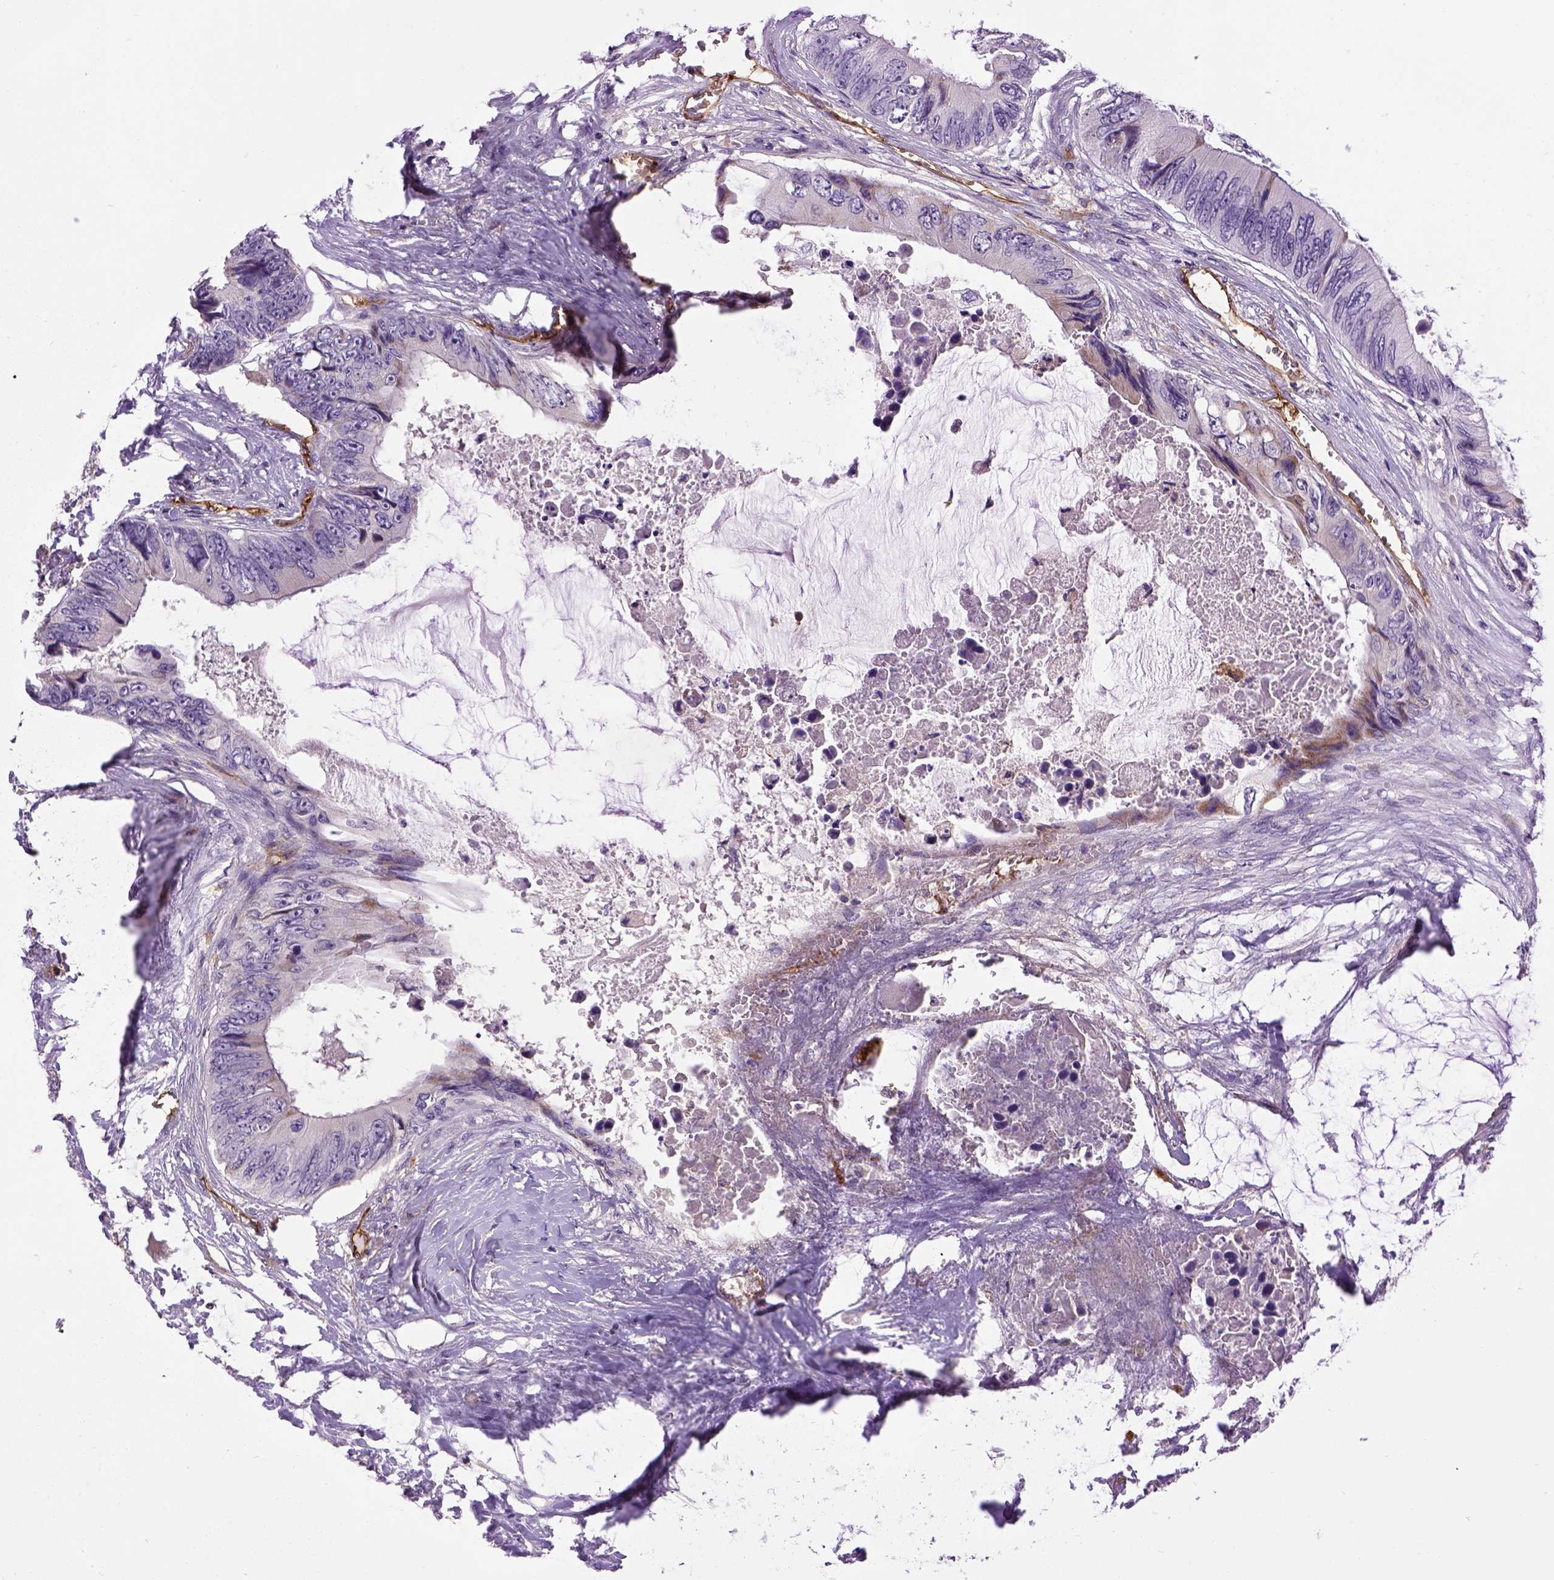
{"staining": {"intensity": "negative", "quantity": "none", "location": "none"}, "tissue": "colorectal cancer", "cell_type": "Tumor cells", "image_type": "cancer", "snomed": [{"axis": "morphology", "description": "Adenocarcinoma, NOS"}, {"axis": "topography", "description": "Rectum"}], "caption": "Tumor cells are negative for protein expression in human colorectal adenocarcinoma.", "gene": "ENG", "patient": {"sex": "male", "age": 63}}